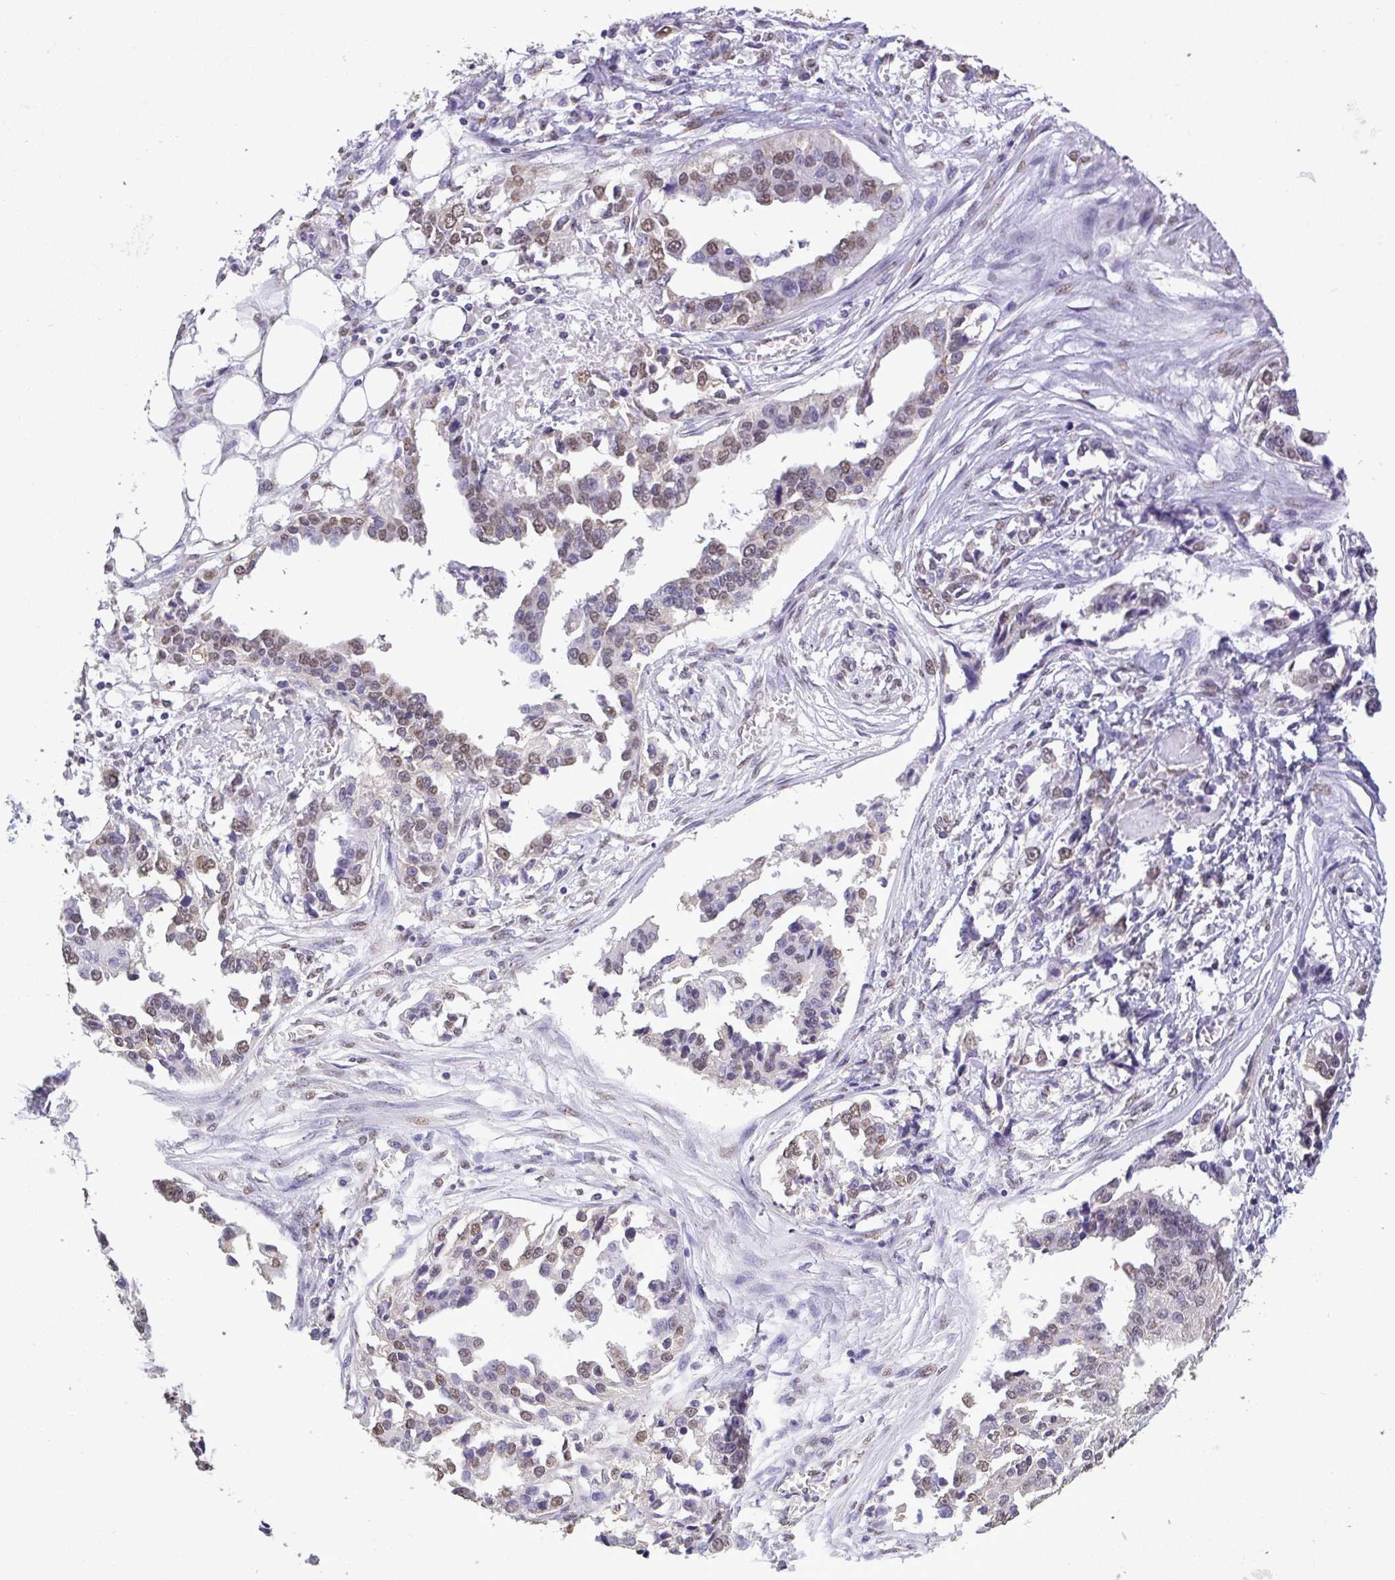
{"staining": {"intensity": "weak", "quantity": "25%-75%", "location": "nuclear"}, "tissue": "ovarian cancer", "cell_type": "Tumor cells", "image_type": "cancer", "snomed": [{"axis": "morphology", "description": "Cystadenocarcinoma, serous, NOS"}, {"axis": "topography", "description": "Ovary"}], "caption": "Serous cystadenocarcinoma (ovarian) stained with a protein marker demonstrates weak staining in tumor cells.", "gene": "SEMA6B", "patient": {"sex": "female", "age": 75}}